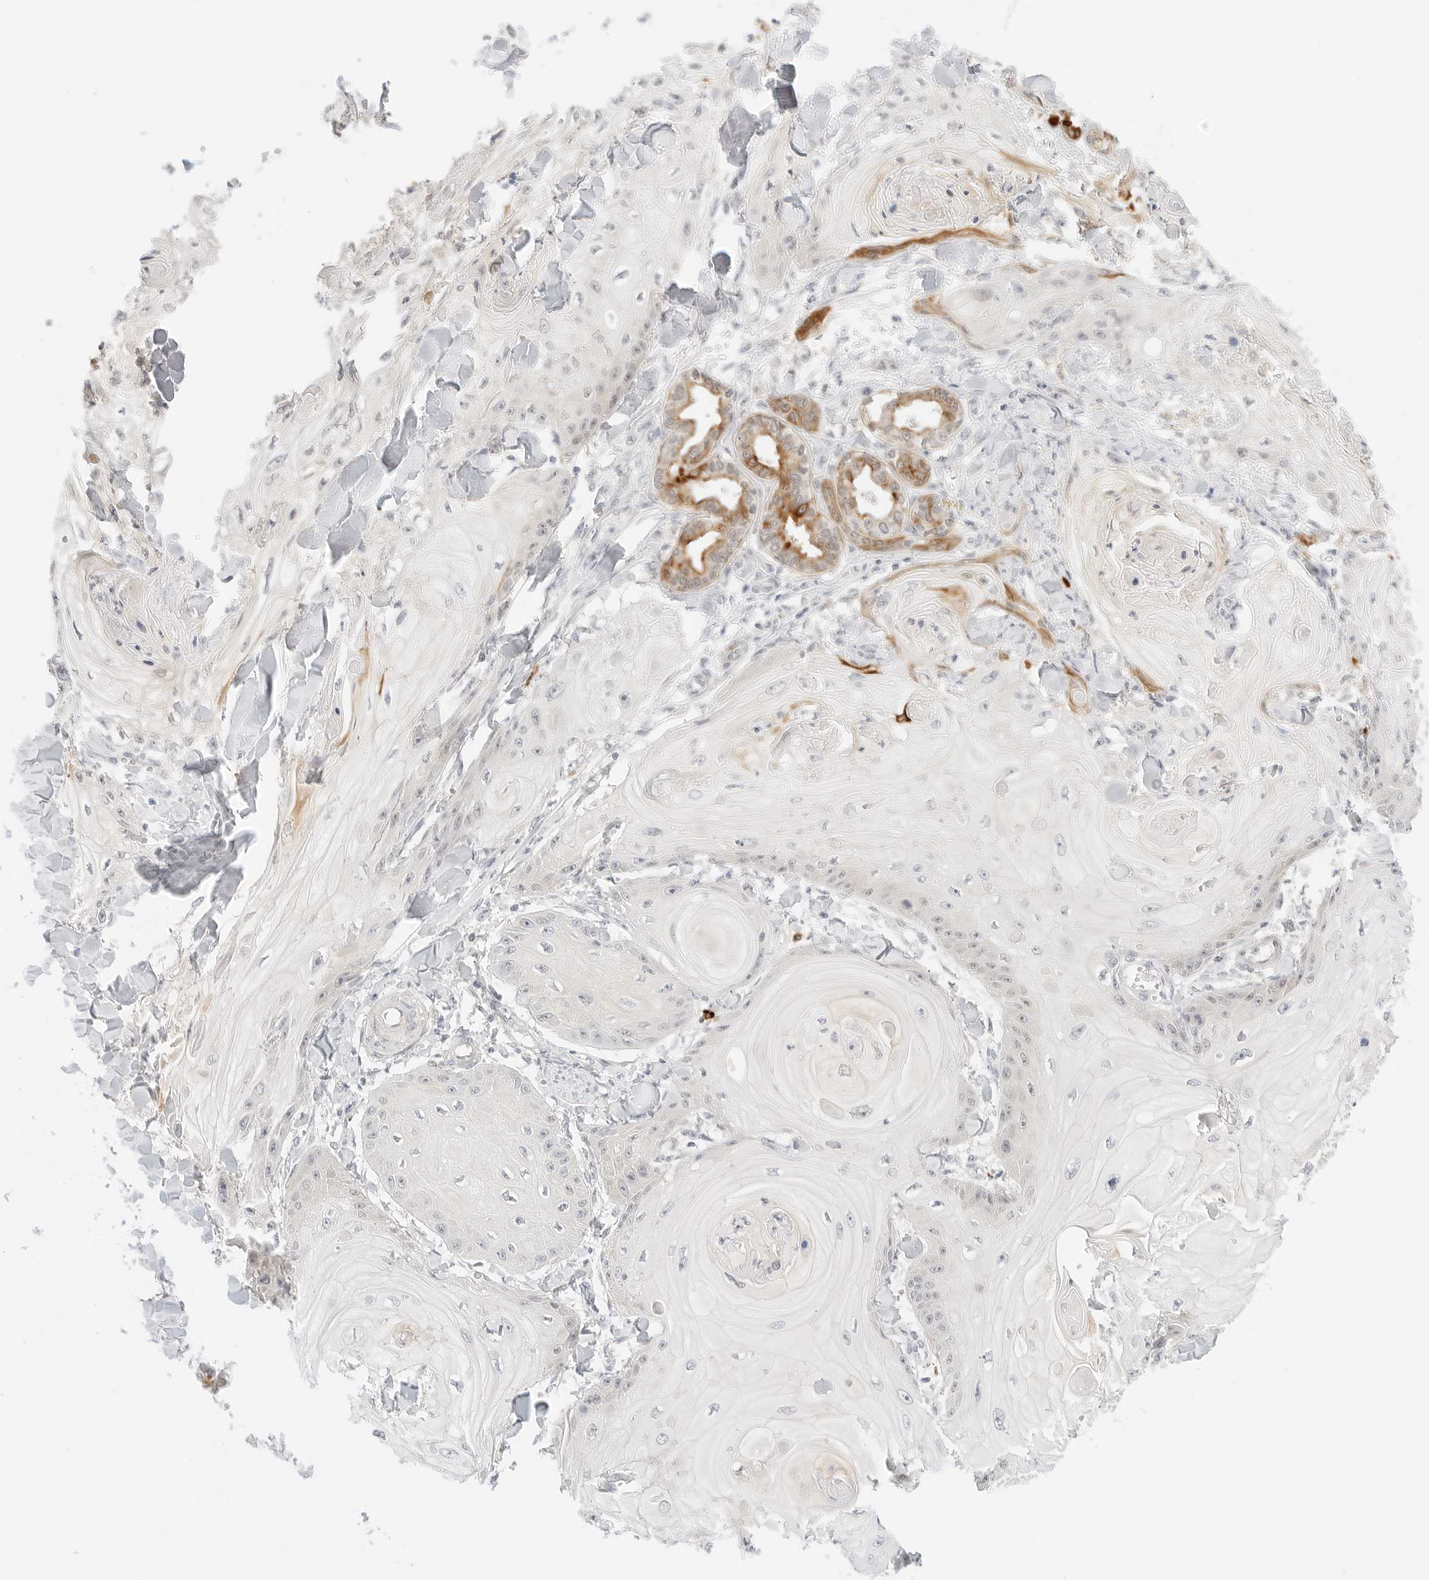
{"staining": {"intensity": "moderate", "quantity": "<25%", "location": "cytoplasmic/membranous"}, "tissue": "skin cancer", "cell_type": "Tumor cells", "image_type": "cancer", "snomed": [{"axis": "morphology", "description": "Squamous cell carcinoma, NOS"}, {"axis": "topography", "description": "Skin"}], "caption": "Protein expression analysis of squamous cell carcinoma (skin) demonstrates moderate cytoplasmic/membranous expression in about <25% of tumor cells.", "gene": "TEKT2", "patient": {"sex": "male", "age": 74}}